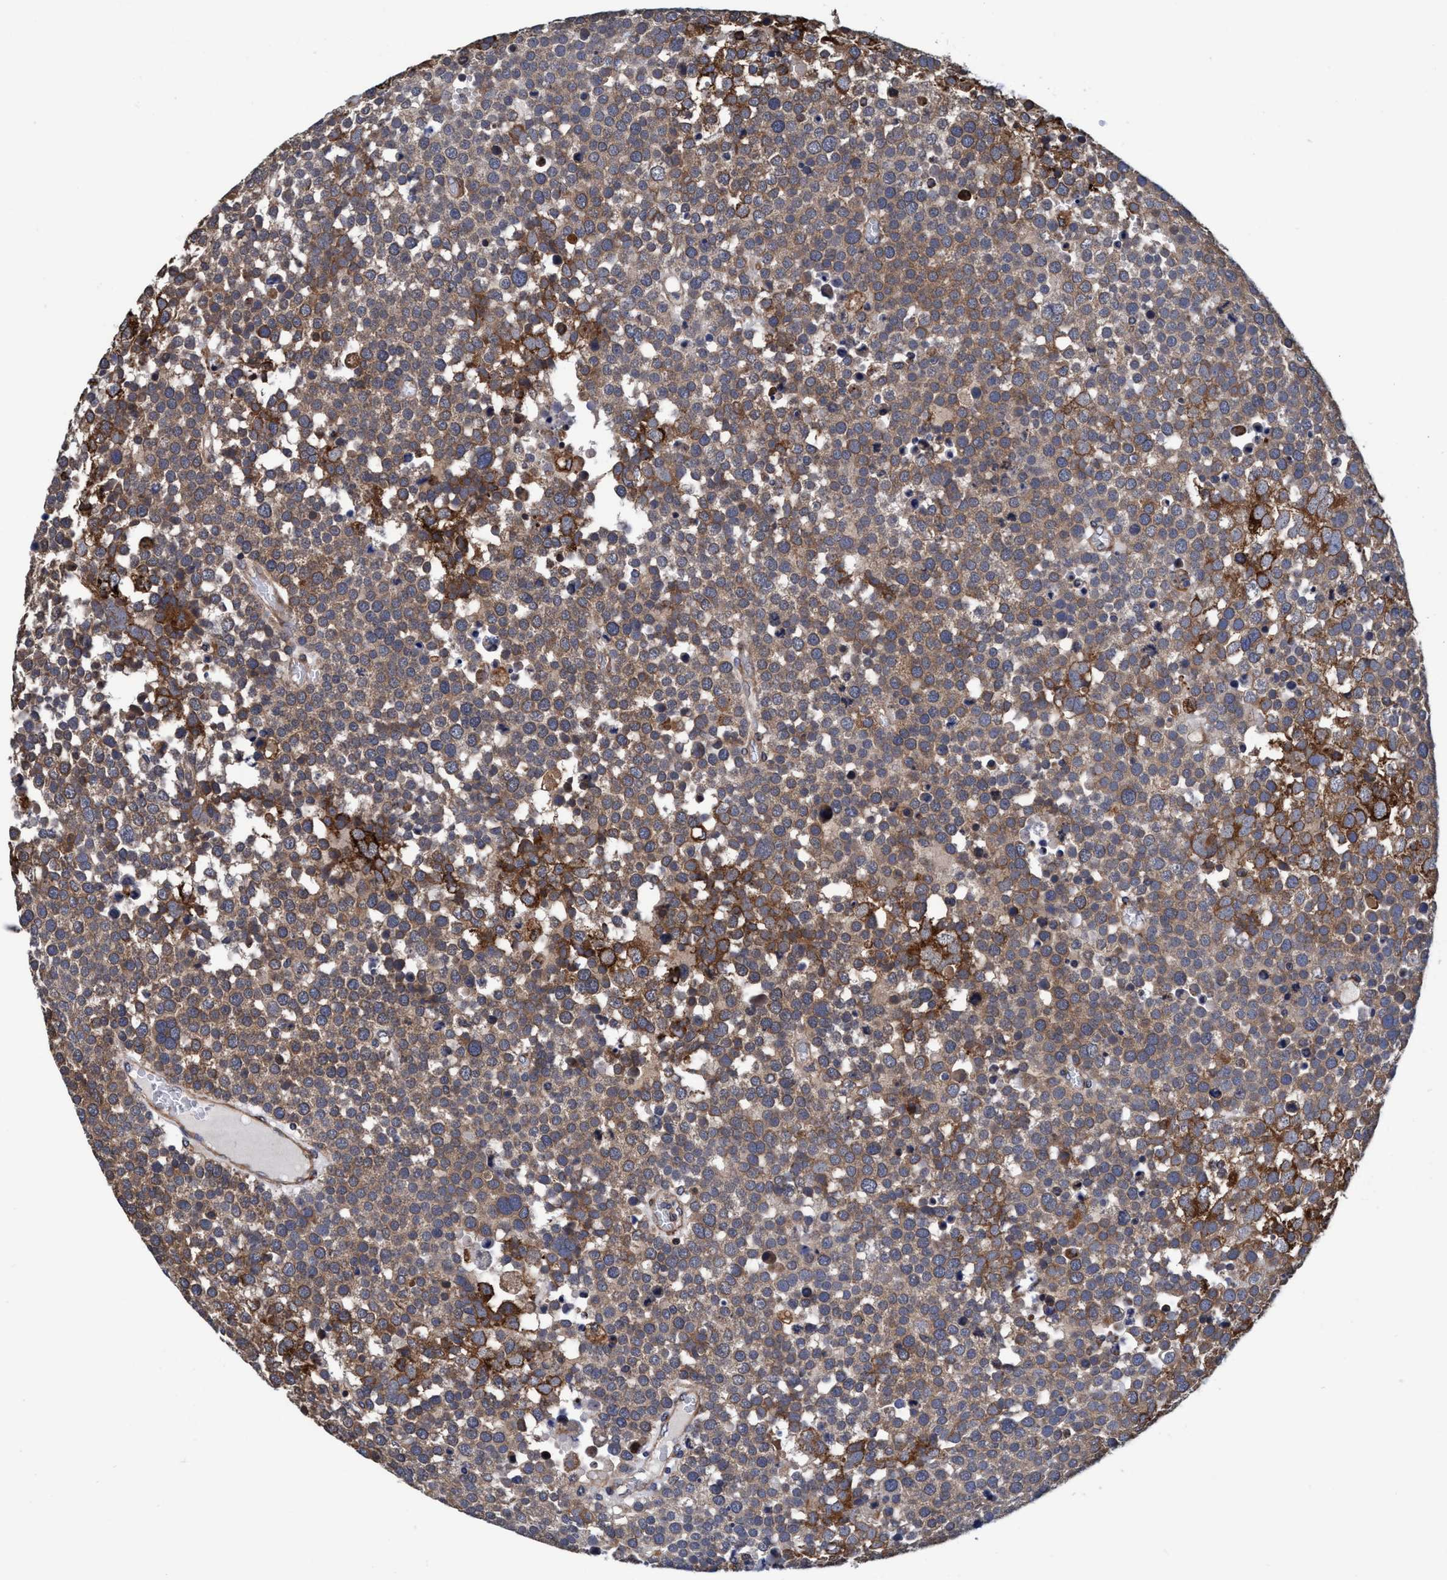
{"staining": {"intensity": "moderate", "quantity": ">75%", "location": "cytoplasmic/membranous"}, "tissue": "testis cancer", "cell_type": "Tumor cells", "image_type": "cancer", "snomed": [{"axis": "morphology", "description": "Seminoma, NOS"}, {"axis": "topography", "description": "Testis"}], "caption": "Testis seminoma stained with a brown dye demonstrates moderate cytoplasmic/membranous positive staining in about >75% of tumor cells.", "gene": "CALCOCO2", "patient": {"sex": "male", "age": 71}}